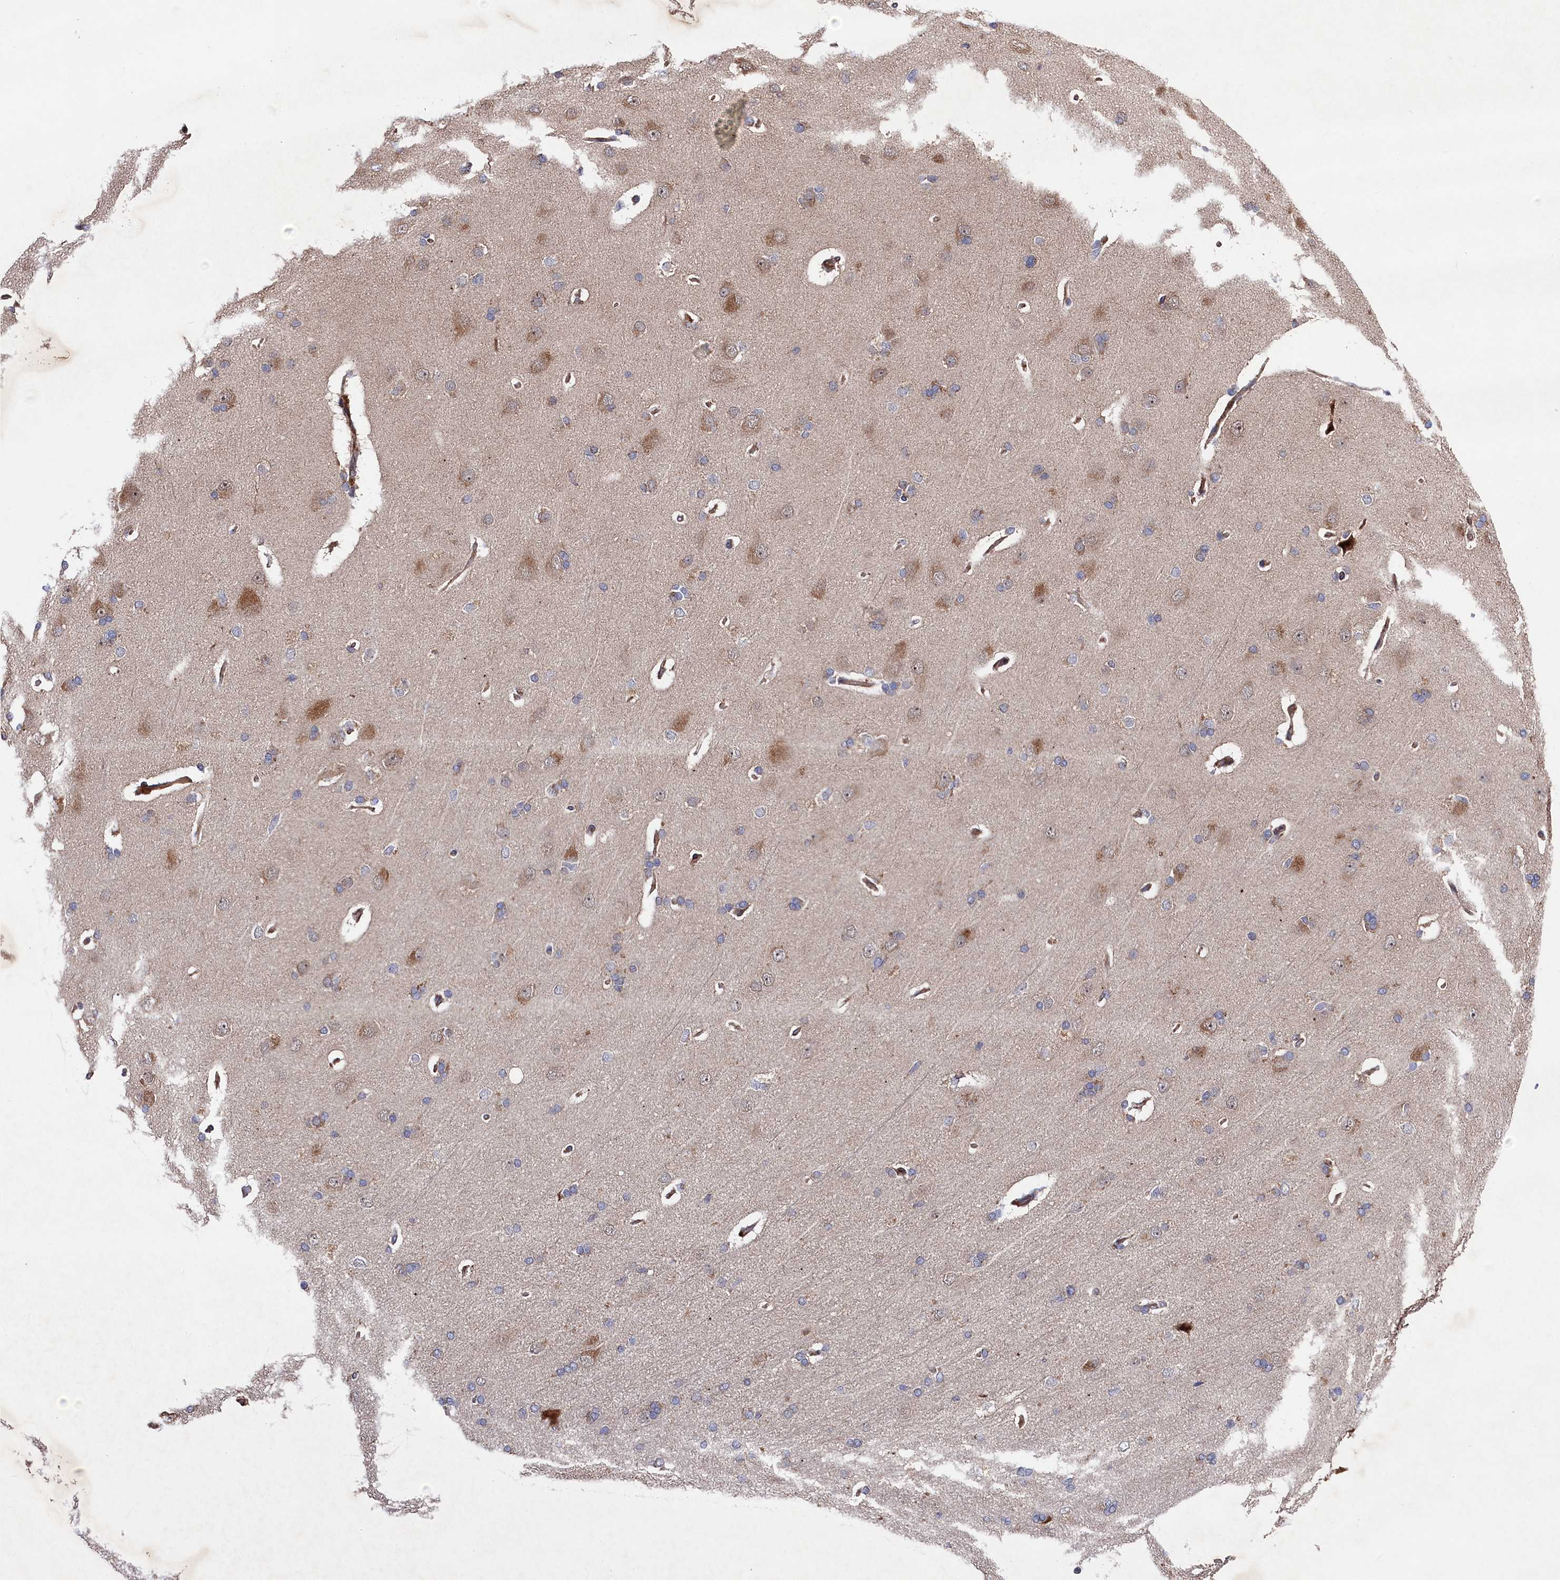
{"staining": {"intensity": "strong", "quantity": ">75%", "location": "cytoplasmic/membranous,nuclear"}, "tissue": "cerebral cortex", "cell_type": "Endothelial cells", "image_type": "normal", "snomed": [{"axis": "morphology", "description": "Normal tissue, NOS"}, {"axis": "topography", "description": "Cerebral cortex"}], "caption": "Protein staining of unremarkable cerebral cortex reveals strong cytoplasmic/membranous,nuclear staining in about >75% of endothelial cells.", "gene": "SUPV3L1", "patient": {"sex": "male", "age": 62}}